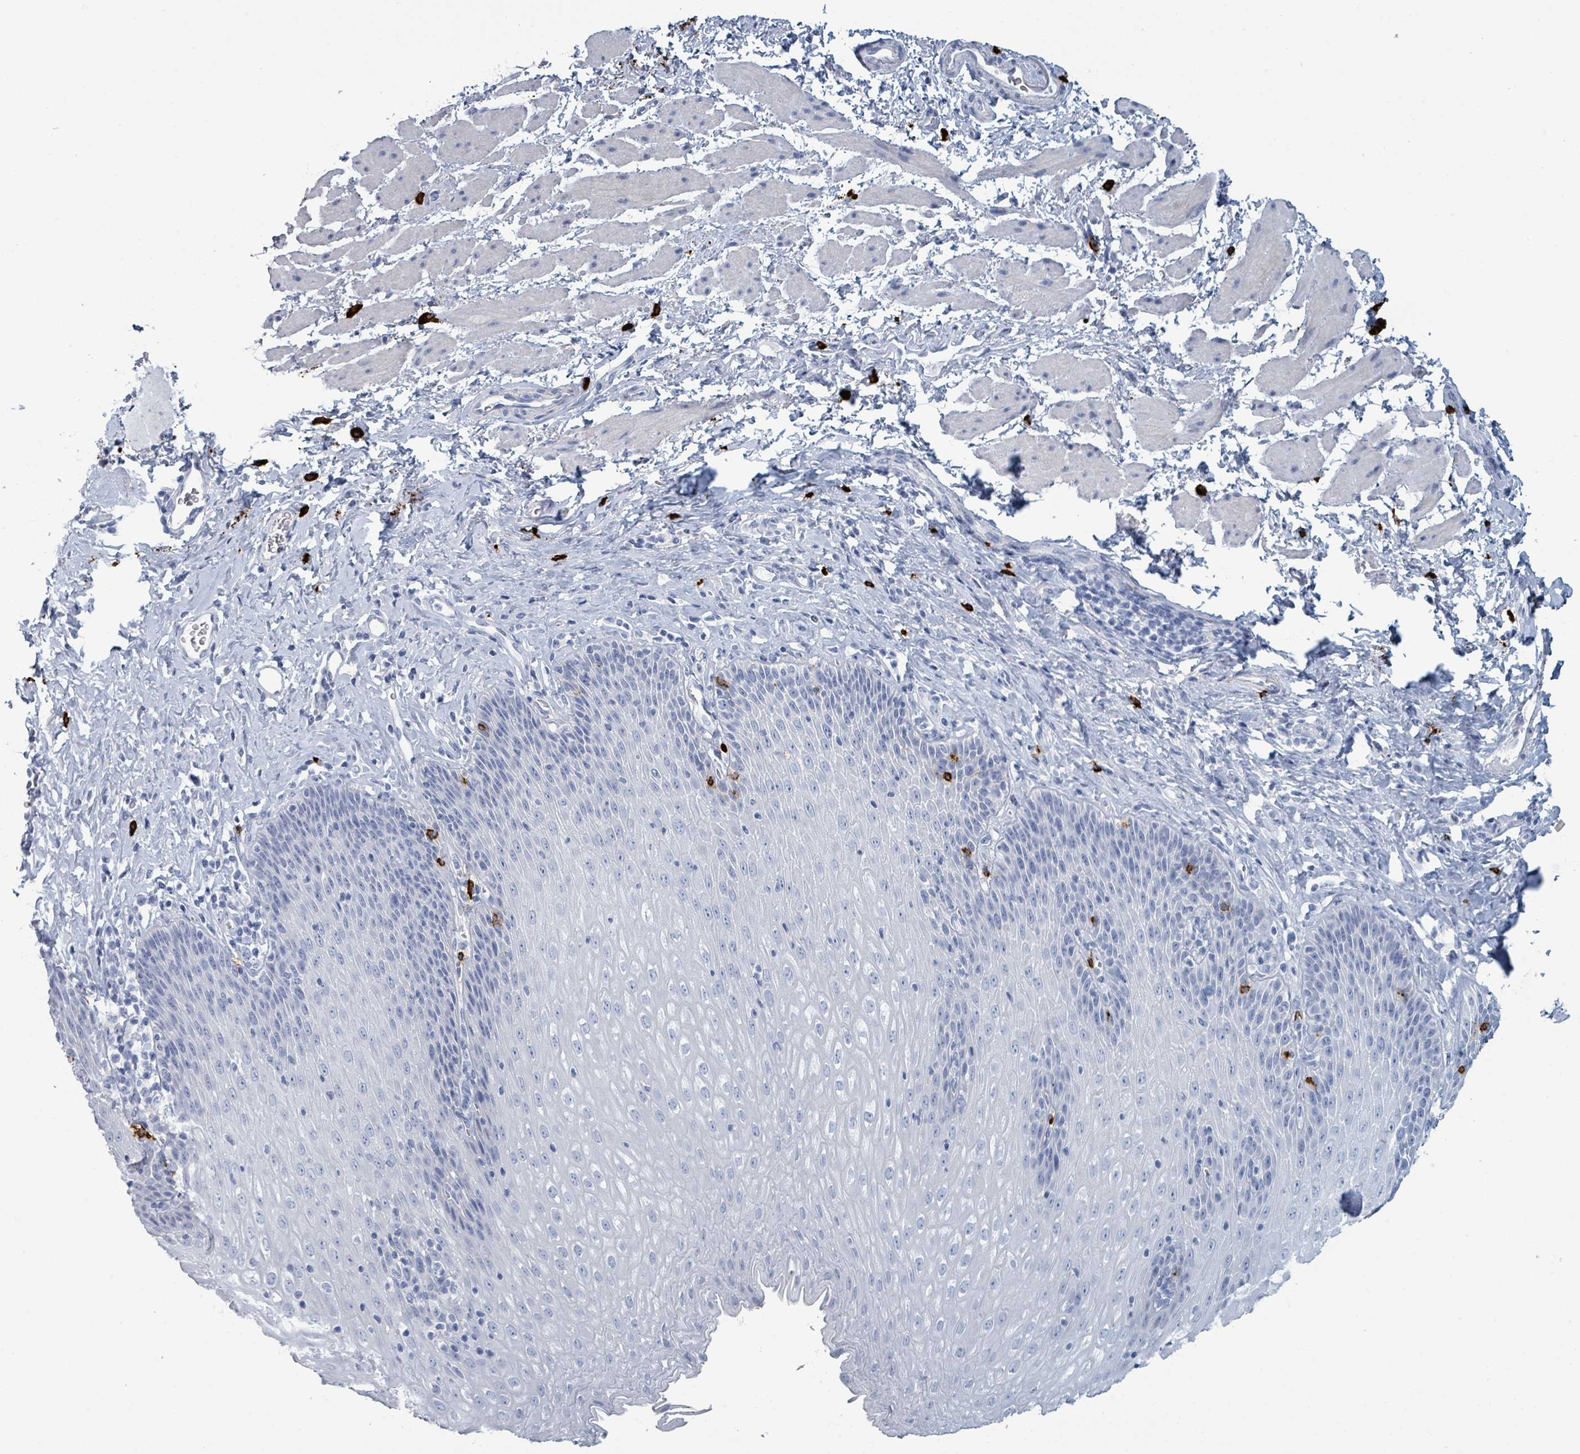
{"staining": {"intensity": "negative", "quantity": "none", "location": "none"}, "tissue": "esophagus", "cell_type": "Squamous epithelial cells", "image_type": "normal", "snomed": [{"axis": "morphology", "description": "Normal tissue, NOS"}, {"axis": "topography", "description": "Esophagus"}], "caption": "Immunohistochemical staining of unremarkable human esophagus reveals no significant positivity in squamous epithelial cells.", "gene": "VPS13D", "patient": {"sex": "female", "age": 61}}